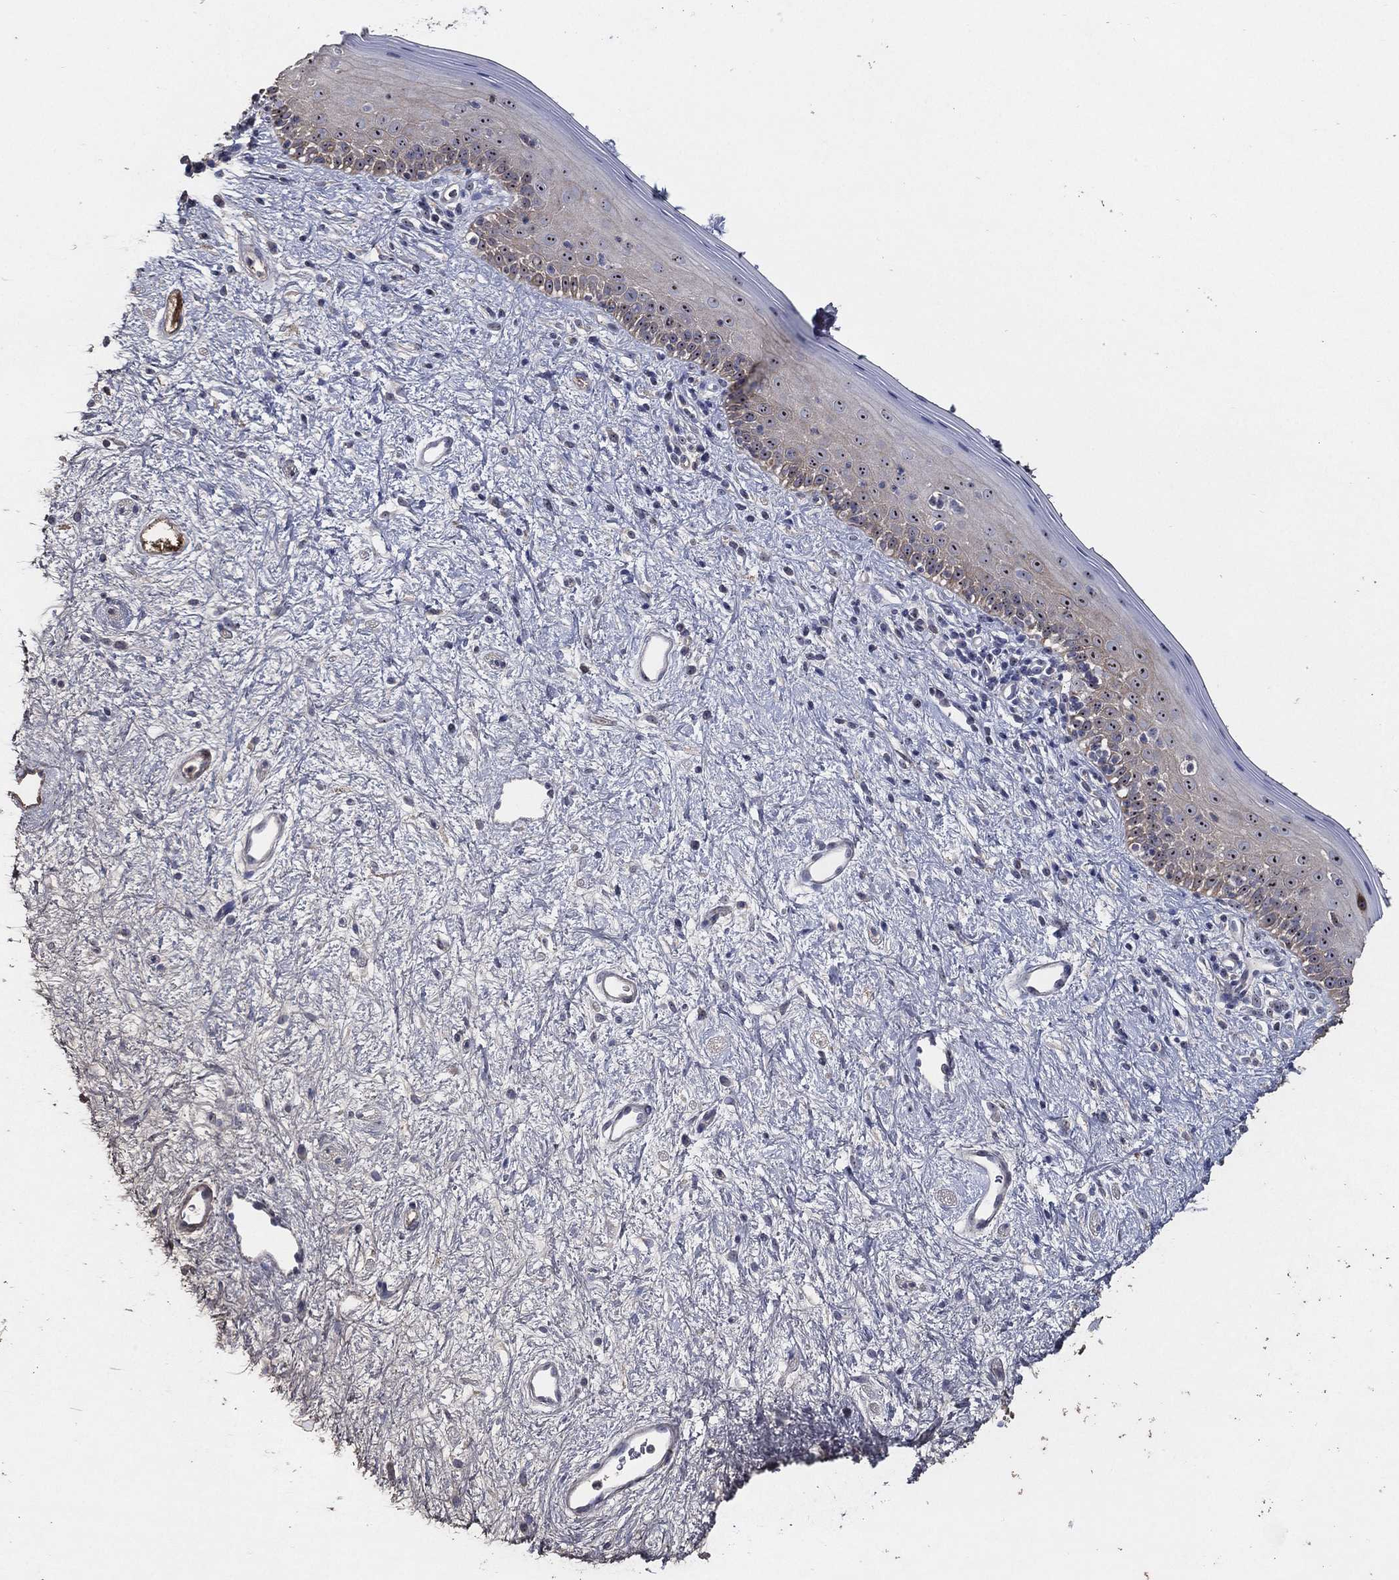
{"staining": {"intensity": "negative", "quantity": "none", "location": "none"}, "tissue": "vagina", "cell_type": "Squamous epithelial cells", "image_type": "normal", "snomed": [{"axis": "morphology", "description": "Normal tissue, NOS"}, {"axis": "topography", "description": "Vagina"}], "caption": "IHC micrograph of unremarkable human vagina stained for a protein (brown), which reveals no positivity in squamous epithelial cells.", "gene": "EFNA1", "patient": {"sex": "female", "age": 47}}